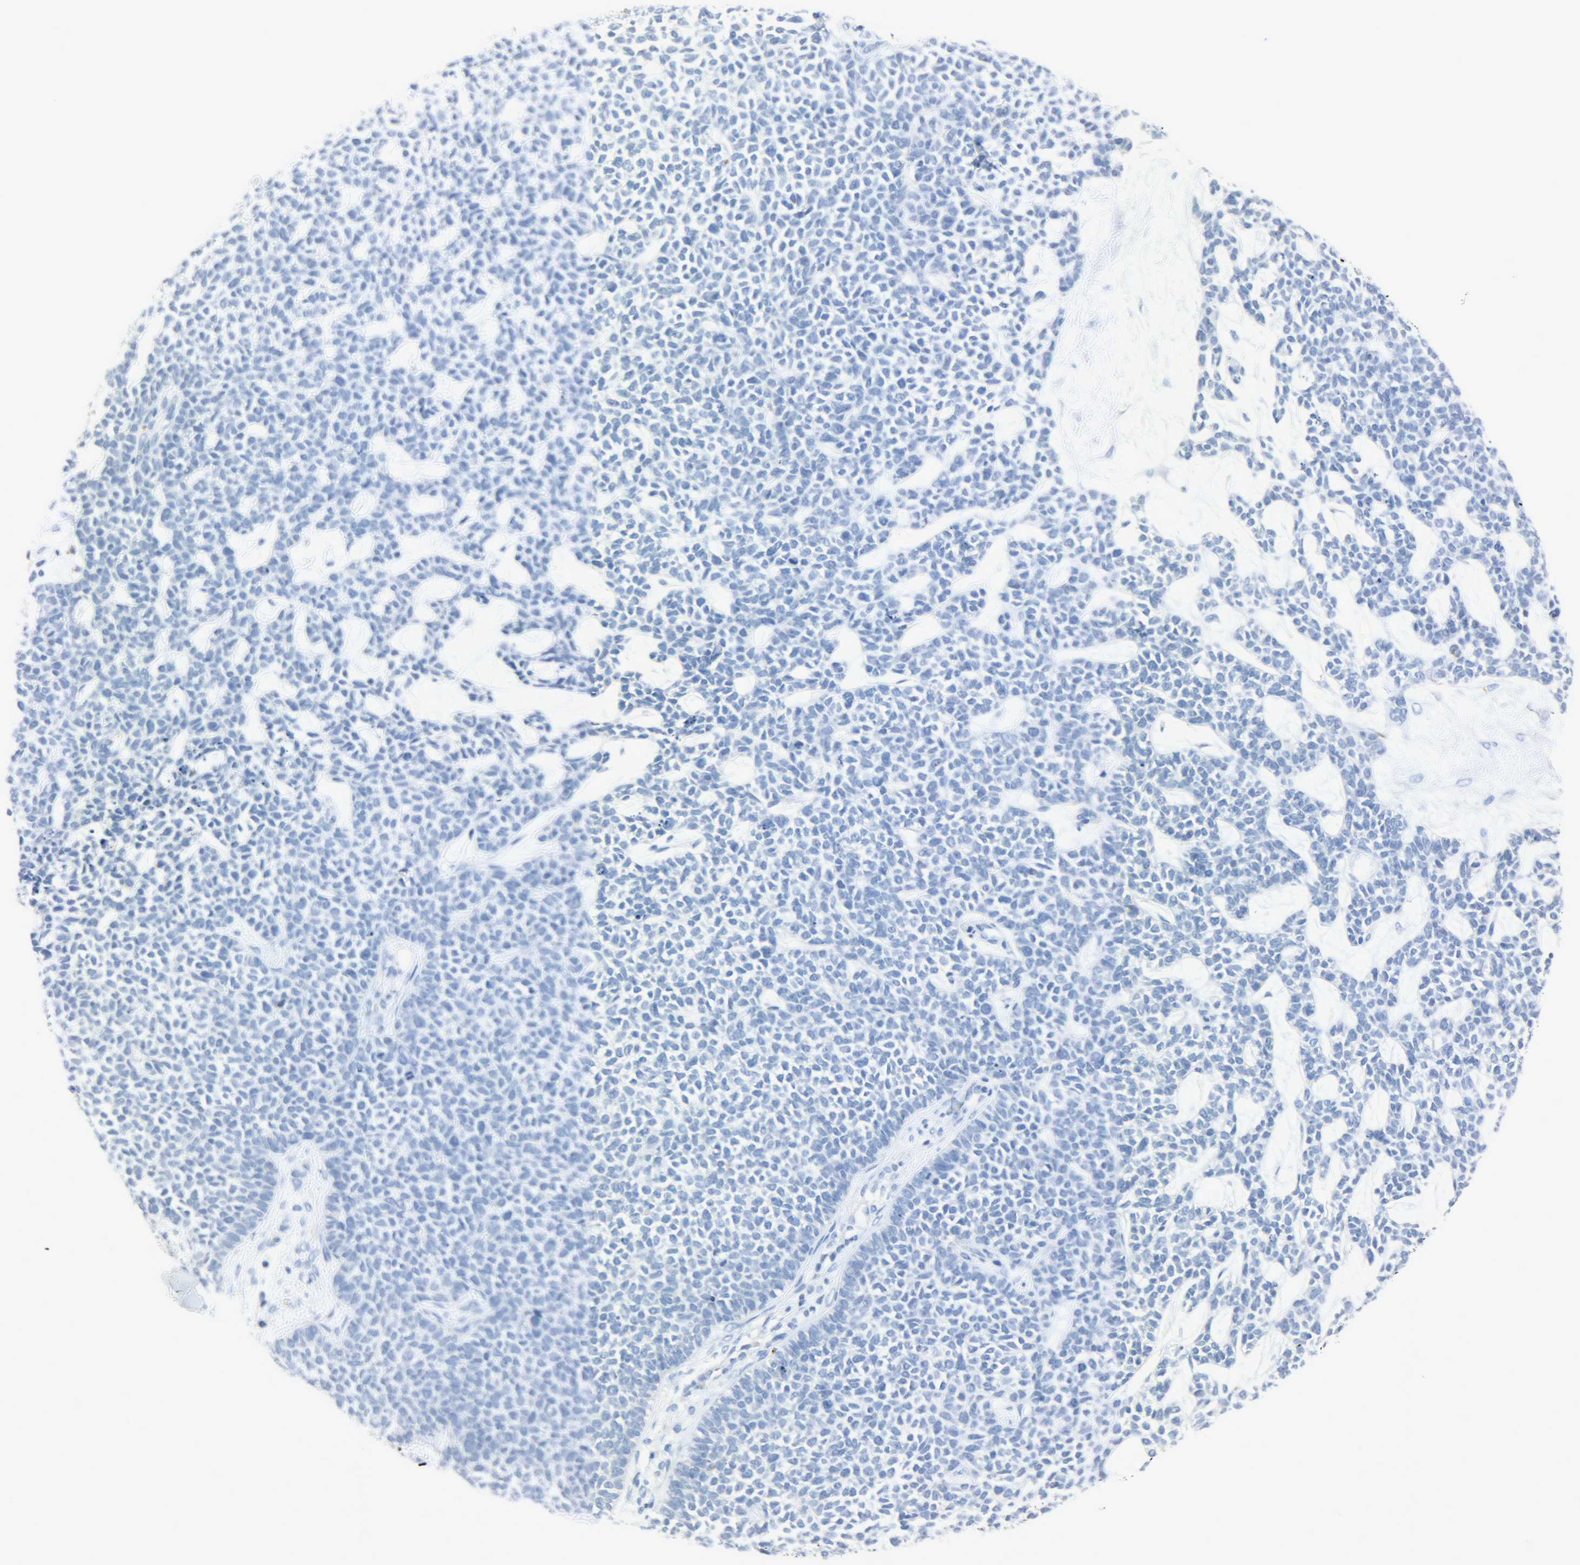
{"staining": {"intensity": "negative", "quantity": "none", "location": "none"}, "tissue": "skin cancer", "cell_type": "Tumor cells", "image_type": "cancer", "snomed": [{"axis": "morphology", "description": "Basal cell carcinoma"}, {"axis": "topography", "description": "Skin"}], "caption": "Photomicrograph shows no protein expression in tumor cells of basal cell carcinoma (skin) tissue.", "gene": "CRP", "patient": {"sex": "female", "age": 84}}